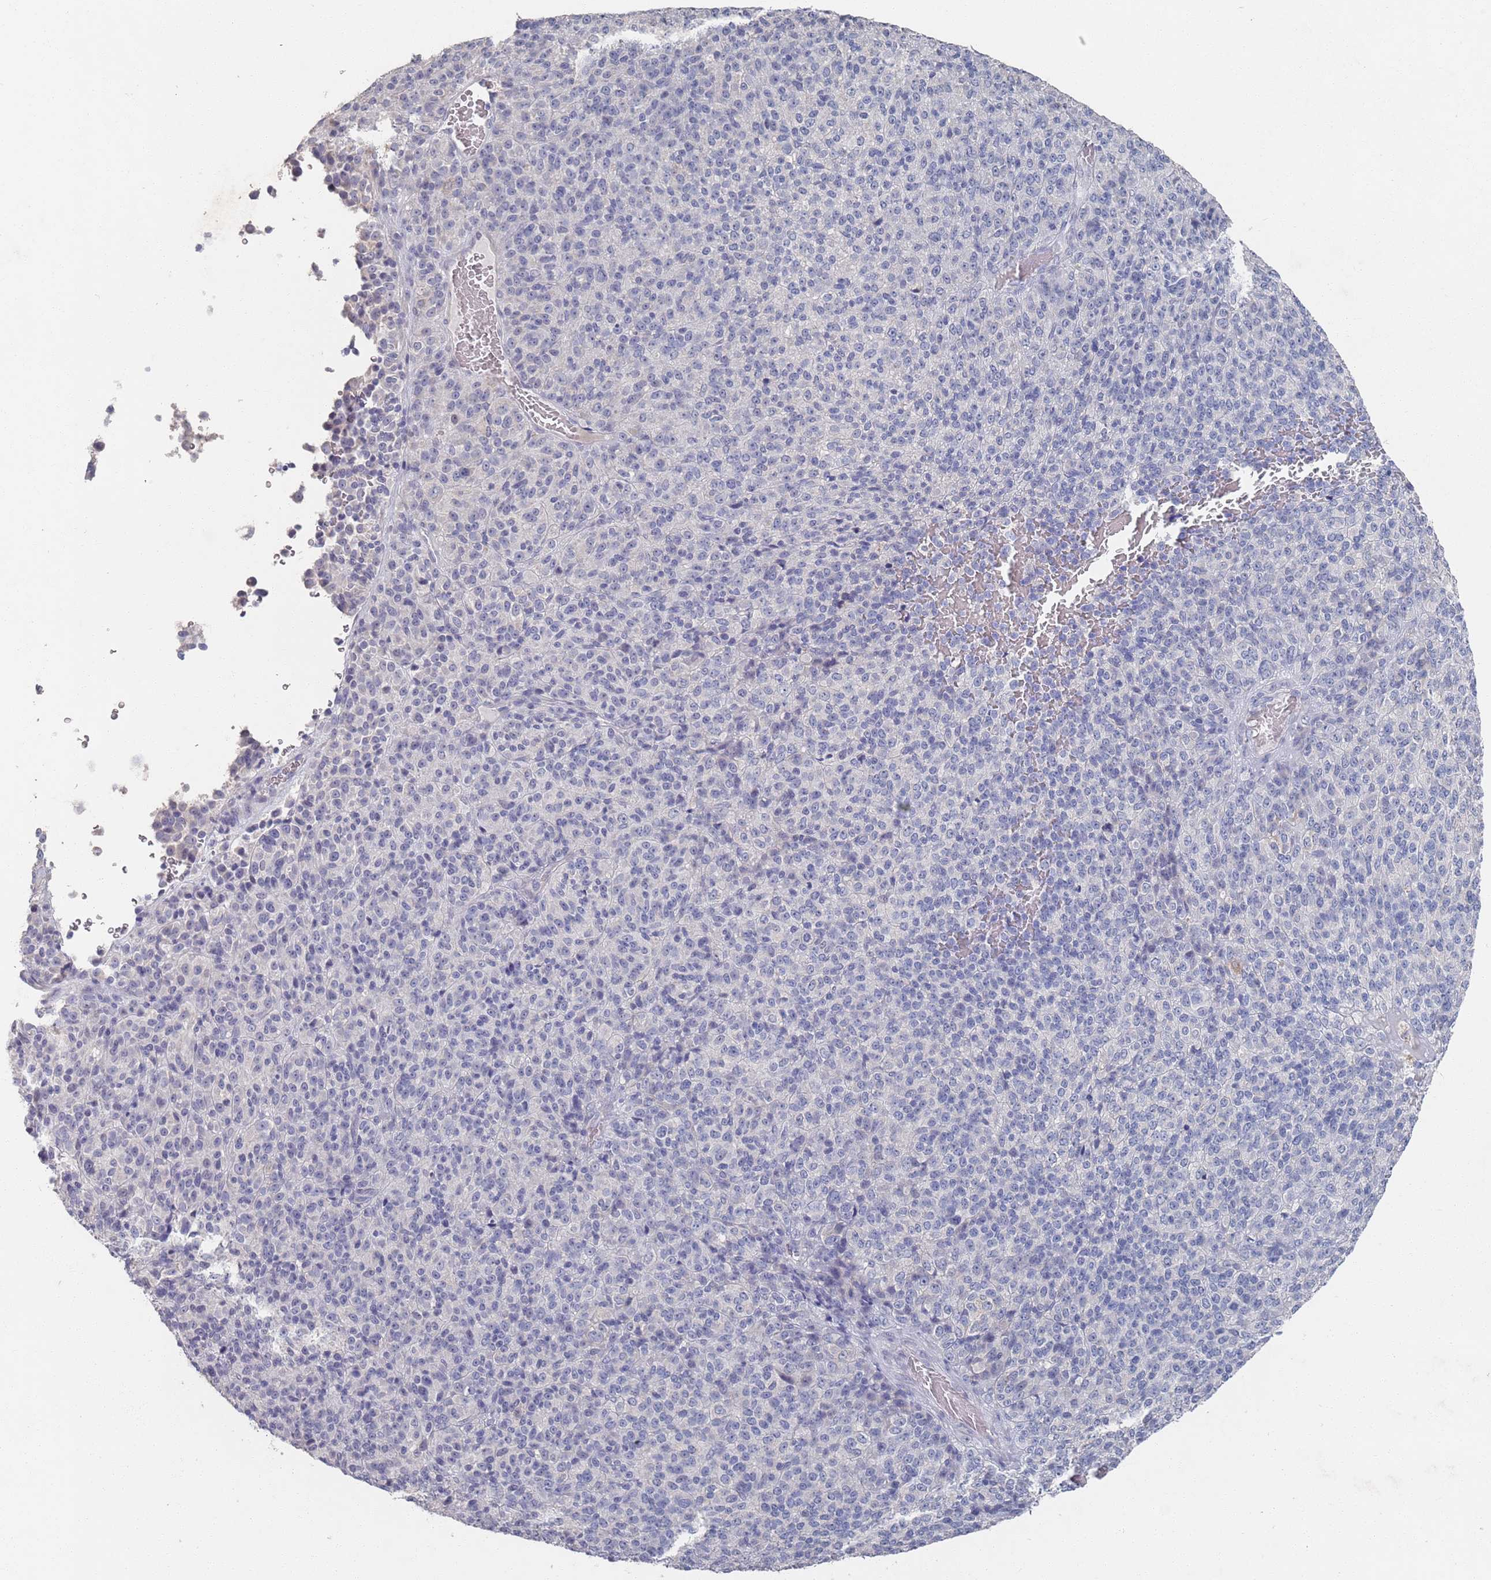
{"staining": {"intensity": "negative", "quantity": "none", "location": "none"}, "tissue": "melanoma", "cell_type": "Tumor cells", "image_type": "cancer", "snomed": [{"axis": "morphology", "description": "Malignant melanoma, Metastatic site"}, {"axis": "topography", "description": "Brain"}], "caption": "A micrograph of human melanoma is negative for staining in tumor cells. (DAB immunohistochemistry (IHC) with hematoxylin counter stain).", "gene": "PROM2", "patient": {"sex": "female", "age": 56}}